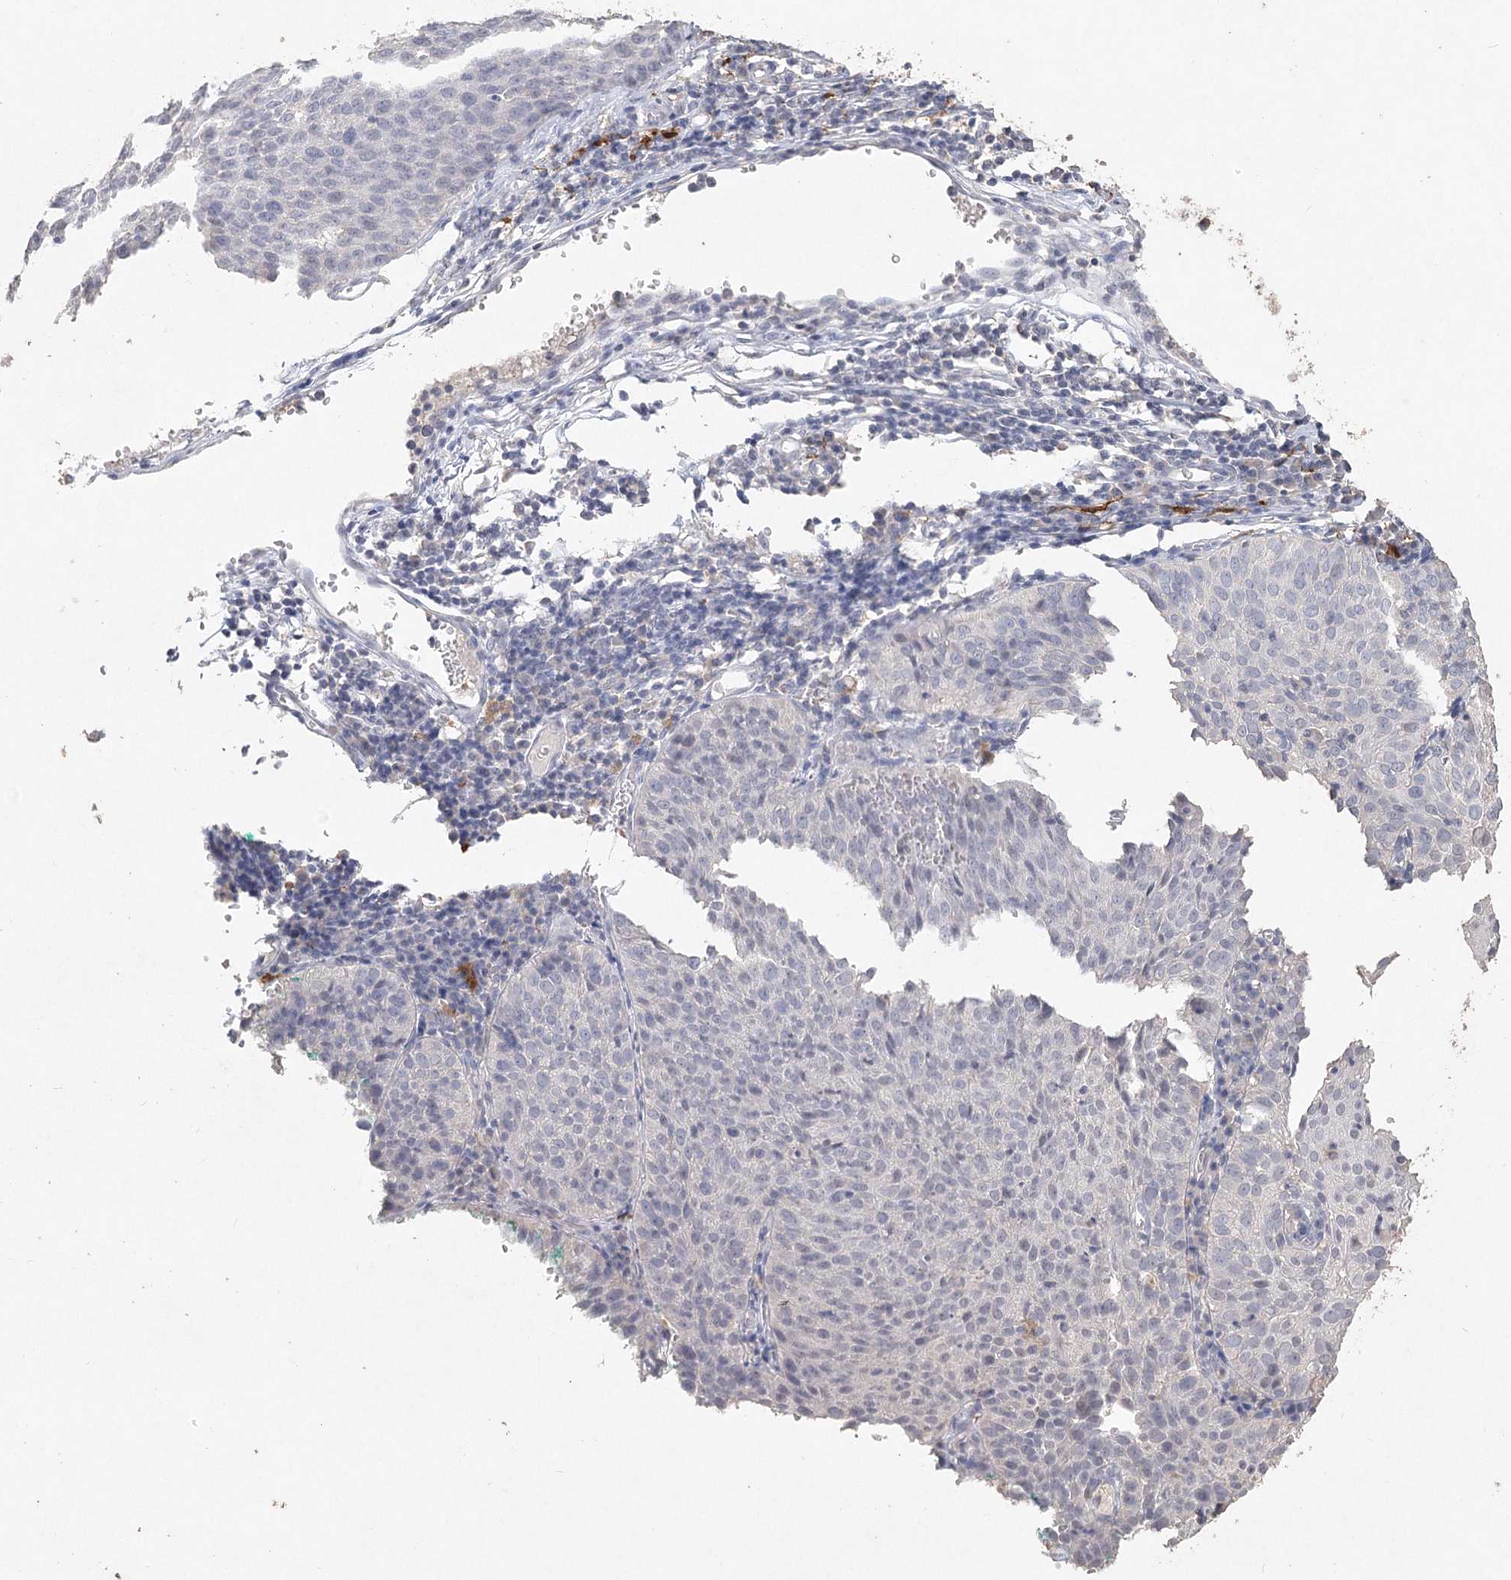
{"staining": {"intensity": "negative", "quantity": "none", "location": "none"}, "tissue": "cervical cancer", "cell_type": "Tumor cells", "image_type": "cancer", "snomed": [{"axis": "morphology", "description": "Squamous cell carcinoma, NOS"}, {"axis": "topography", "description": "Cervix"}], "caption": "Cervical cancer was stained to show a protein in brown. There is no significant staining in tumor cells. Brightfield microscopy of IHC stained with DAB (brown) and hematoxylin (blue), captured at high magnification.", "gene": "ARSI", "patient": {"sex": "female", "age": 38}}